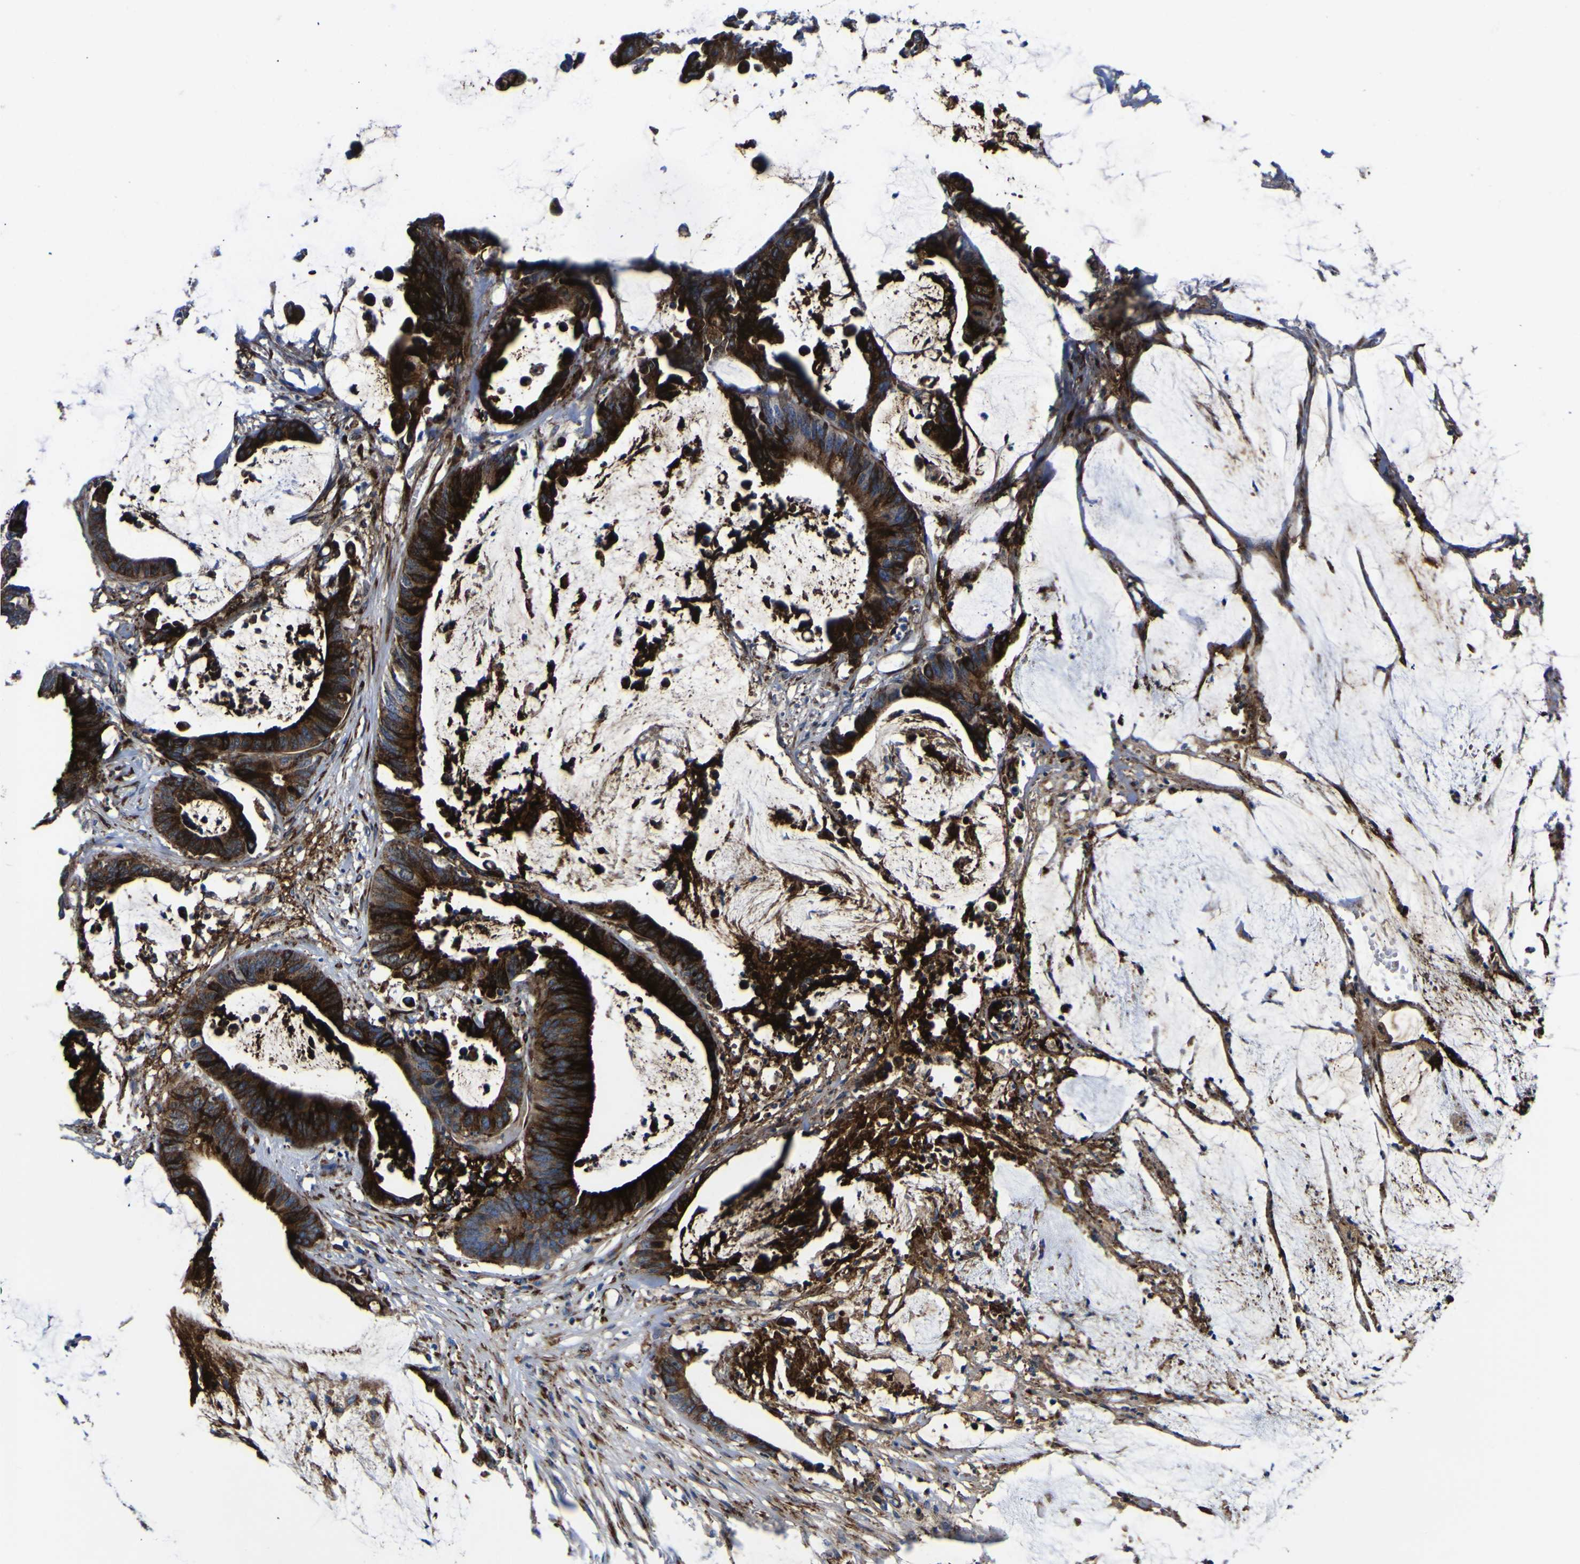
{"staining": {"intensity": "strong", "quantity": ">75%", "location": "cytoplasmic/membranous"}, "tissue": "colorectal cancer", "cell_type": "Tumor cells", "image_type": "cancer", "snomed": [{"axis": "morphology", "description": "Adenocarcinoma, NOS"}, {"axis": "topography", "description": "Rectum"}], "caption": "The photomicrograph reveals immunohistochemical staining of colorectal adenocarcinoma. There is strong cytoplasmic/membranous staining is appreciated in about >75% of tumor cells.", "gene": "SCD", "patient": {"sex": "female", "age": 66}}